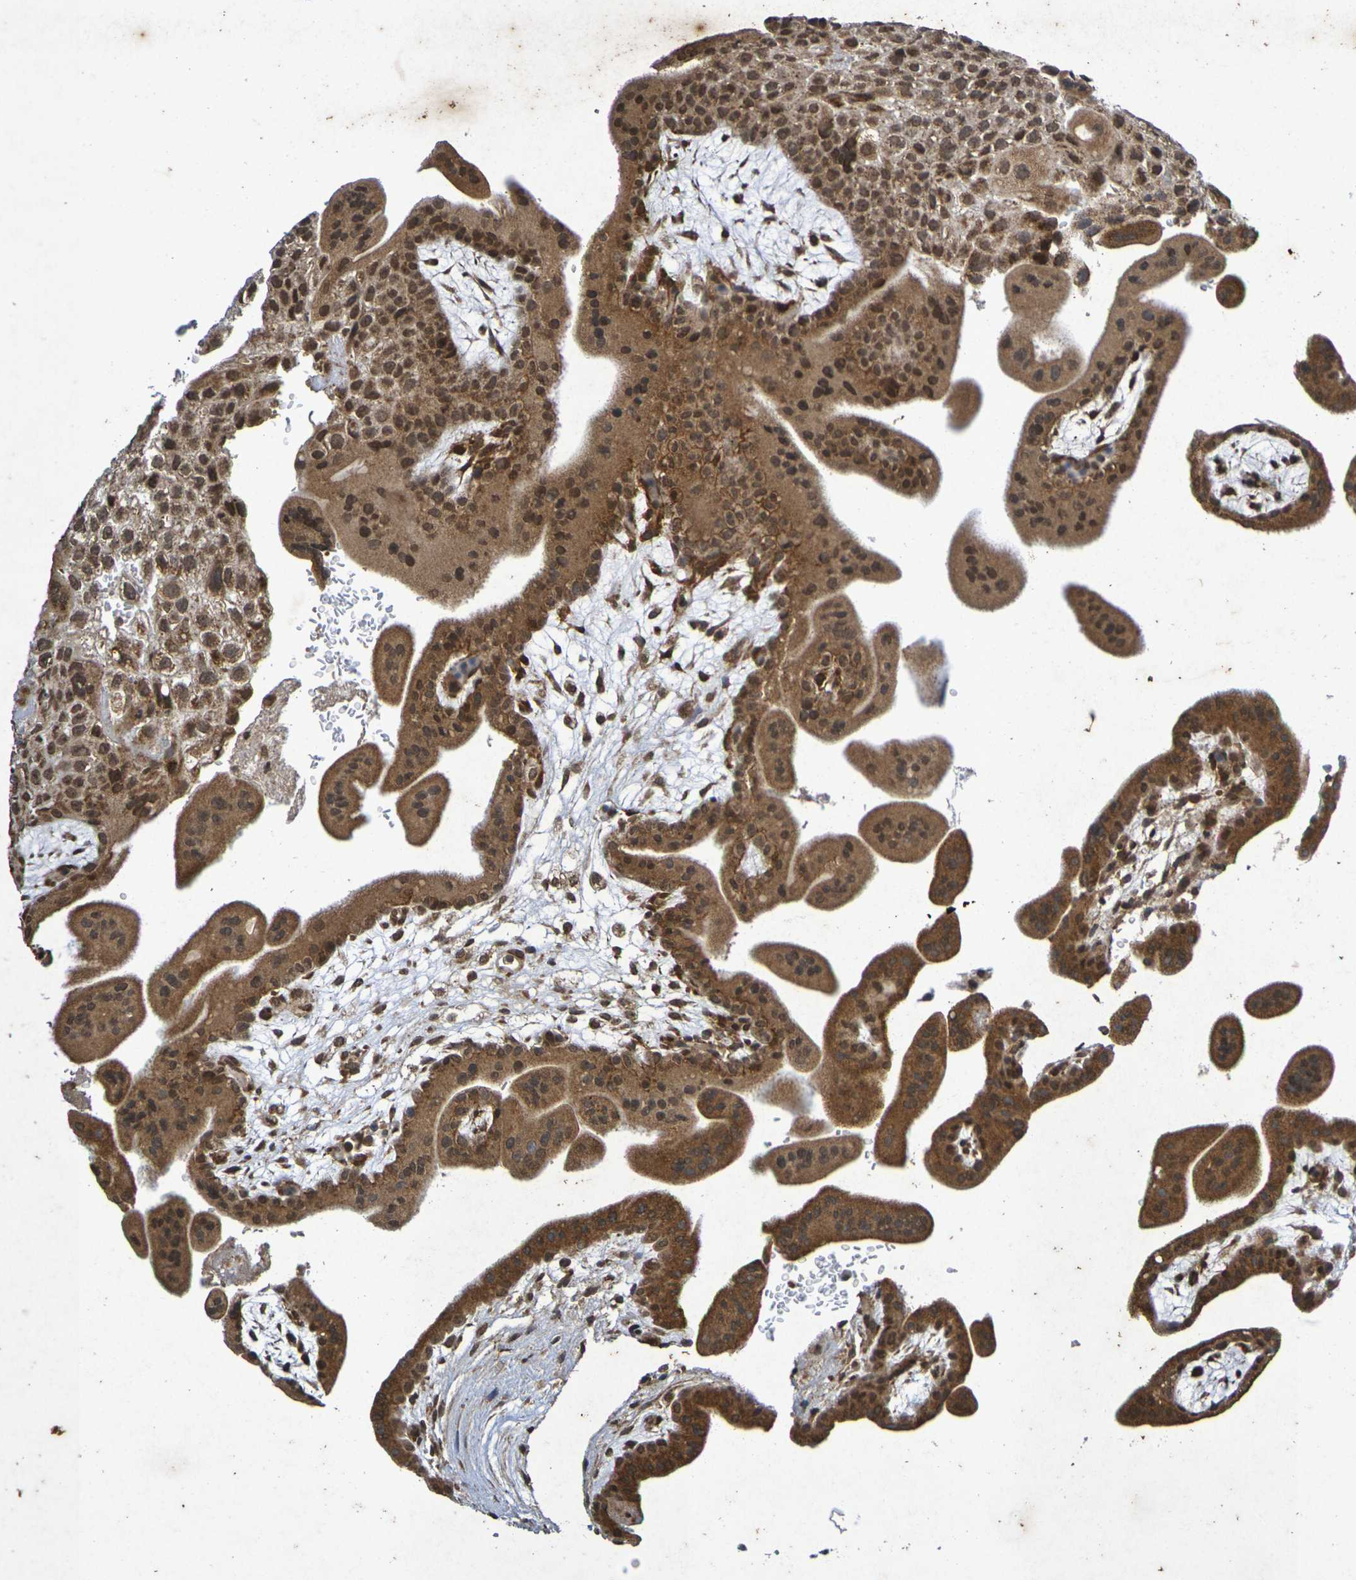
{"staining": {"intensity": "strong", "quantity": ">75%", "location": "cytoplasmic/membranous,nuclear"}, "tissue": "placenta", "cell_type": "Trophoblastic cells", "image_type": "normal", "snomed": [{"axis": "morphology", "description": "Normal tissue, NOS"}, {"axis": "topography", "description": "Placenta"}], "caption": "Strong cytoplasmic/membranous,nuclear expression for a protein is identified in approximately >75% of trophoblastic cells of benign placenta using immunohistochemistry.", "gene": "GUCY1A2", "patient": {"sex": "female", "age": 35}}